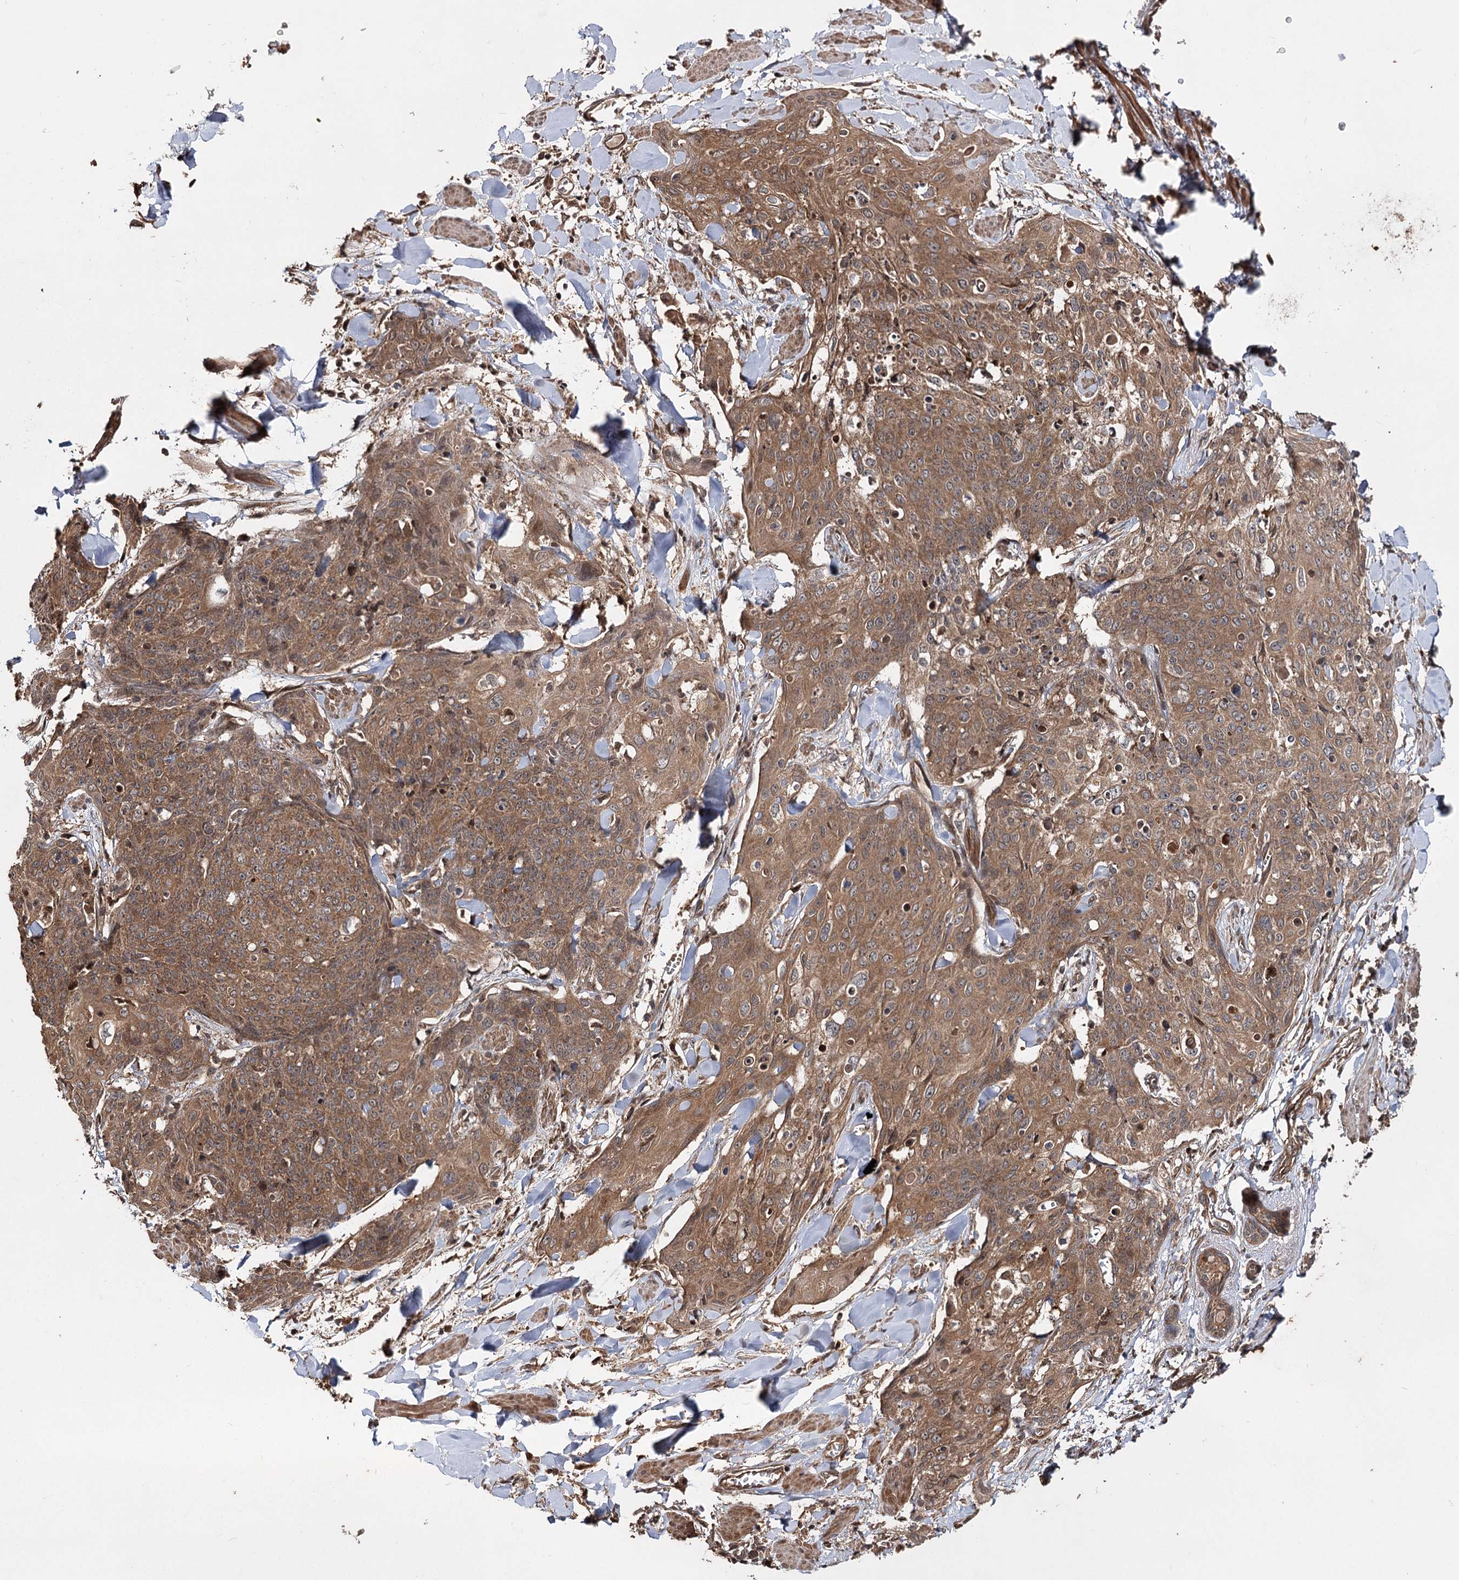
{"staining": {"intensity": "moderate", "quantity": ">75%", "location": "cytoplasmic/membranous"}, "tissue": "skin cancer", "cell_type": "Tumor cells", "image_type": "cancer", "snomed": [{"axis": "morphology", "description": "Squamous cell carcinoma, NOS"}, {"axis": "topography", "description": "Skin"}, {"axis": "topography", "description": "Vulva"}], "caption": "Skin squamous cell carcinoma was stained to show a protein in brown. There is medium levels of moderate cytoplasmic/membranous expression in approximately >75% of tumor cells.", "gene": "INSIG2", "patient": {"sex": "female", "age": 85}}